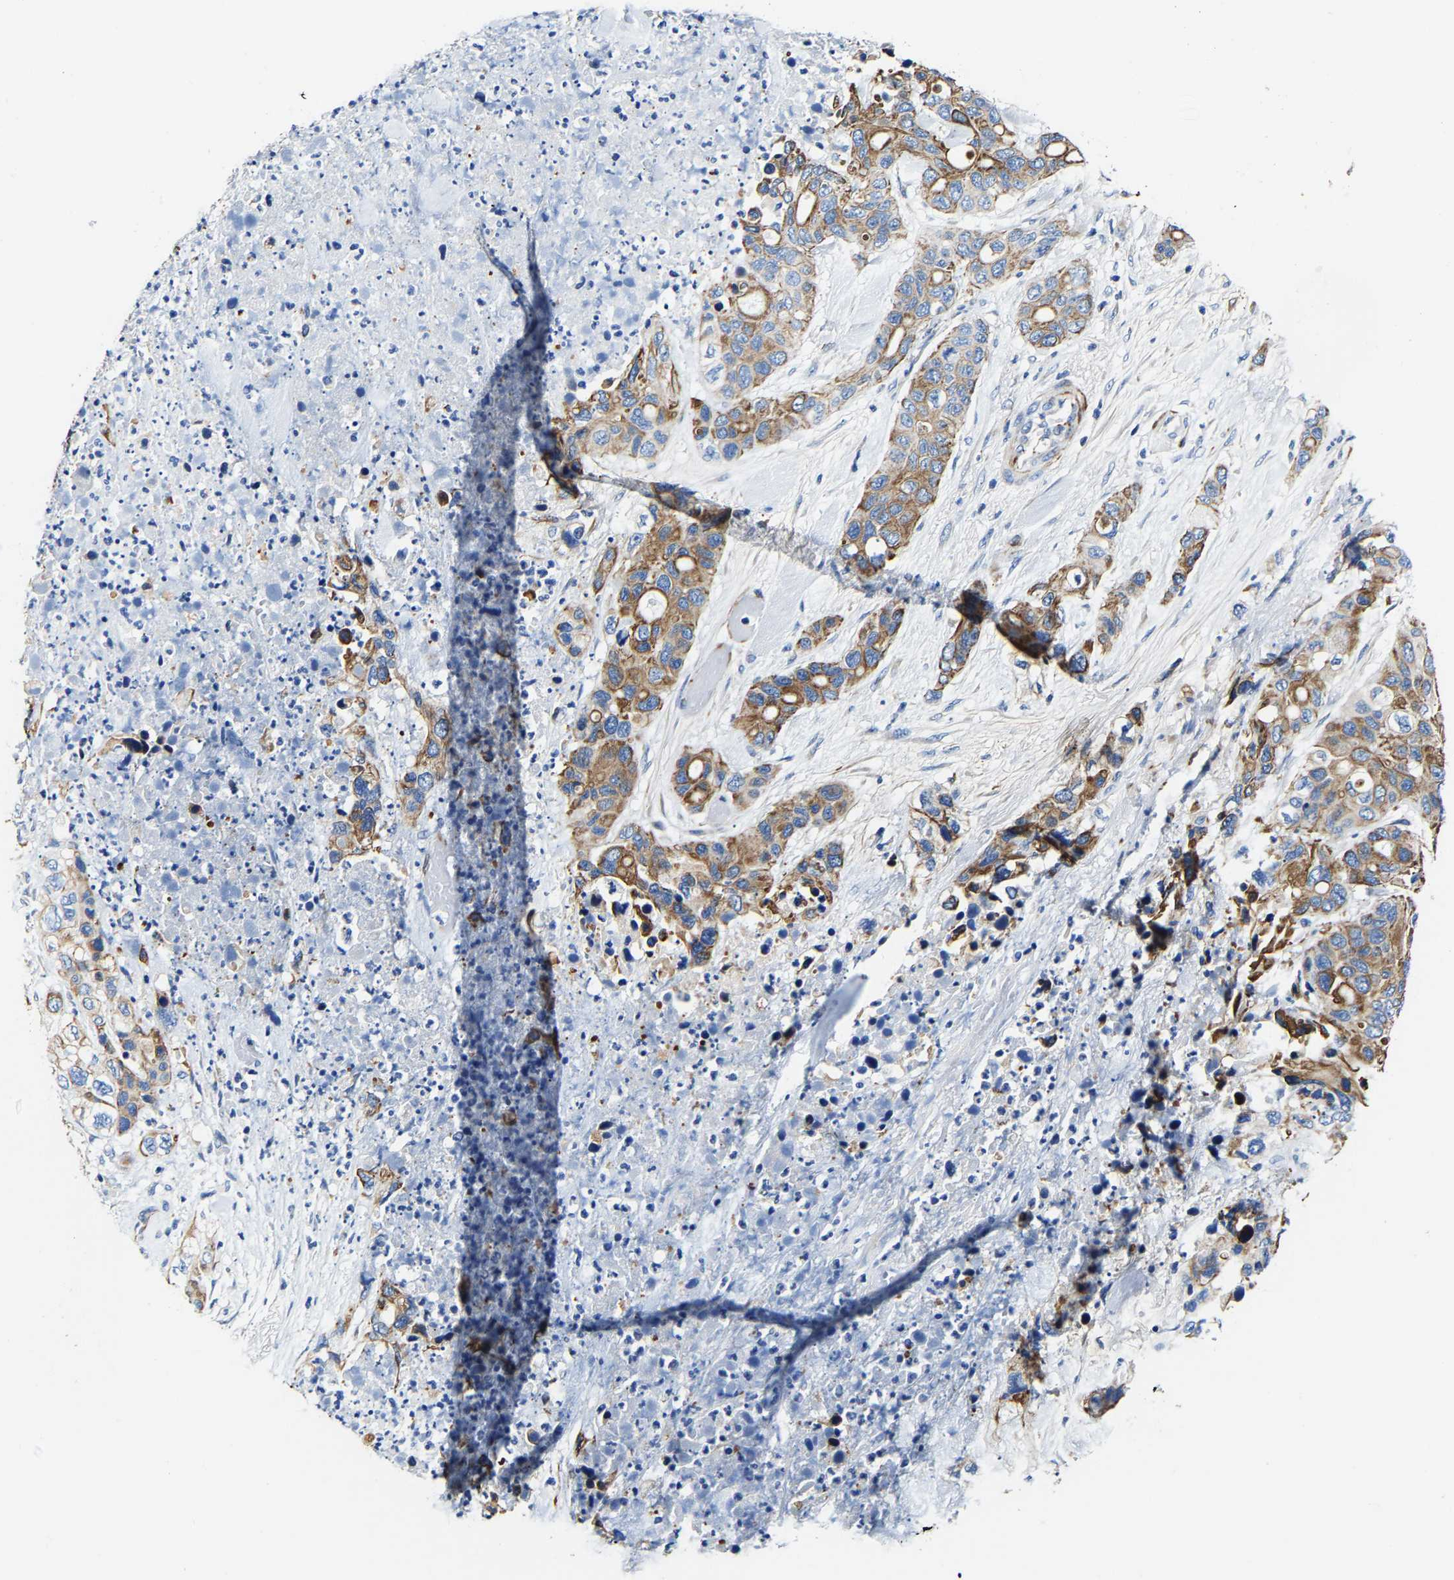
{"staining": {"intensity": "moderate", "quantity": ">75%", "location": "cytoplasmic/membranous"}, "tissue": "pancreatic cancer", "cell_type": "Tumor cells", "image_type": "cancer", "snomed": [{"axis": "morphology", "description": "Adenocarcinoma, NOS"}, {"axis": "topography", "description": "Pancreas"}], "caption": "Tumor cells demonstrate medium levels of moderate cytoplasmic/membranous positivity in approximately >75% of cells in adenocarcinoma (pancreatic). (Brightfield microscopy of DAB IHC at high magnification).", "gene": "MMEL1", "patient": {"sex": "female", "age": 71}}